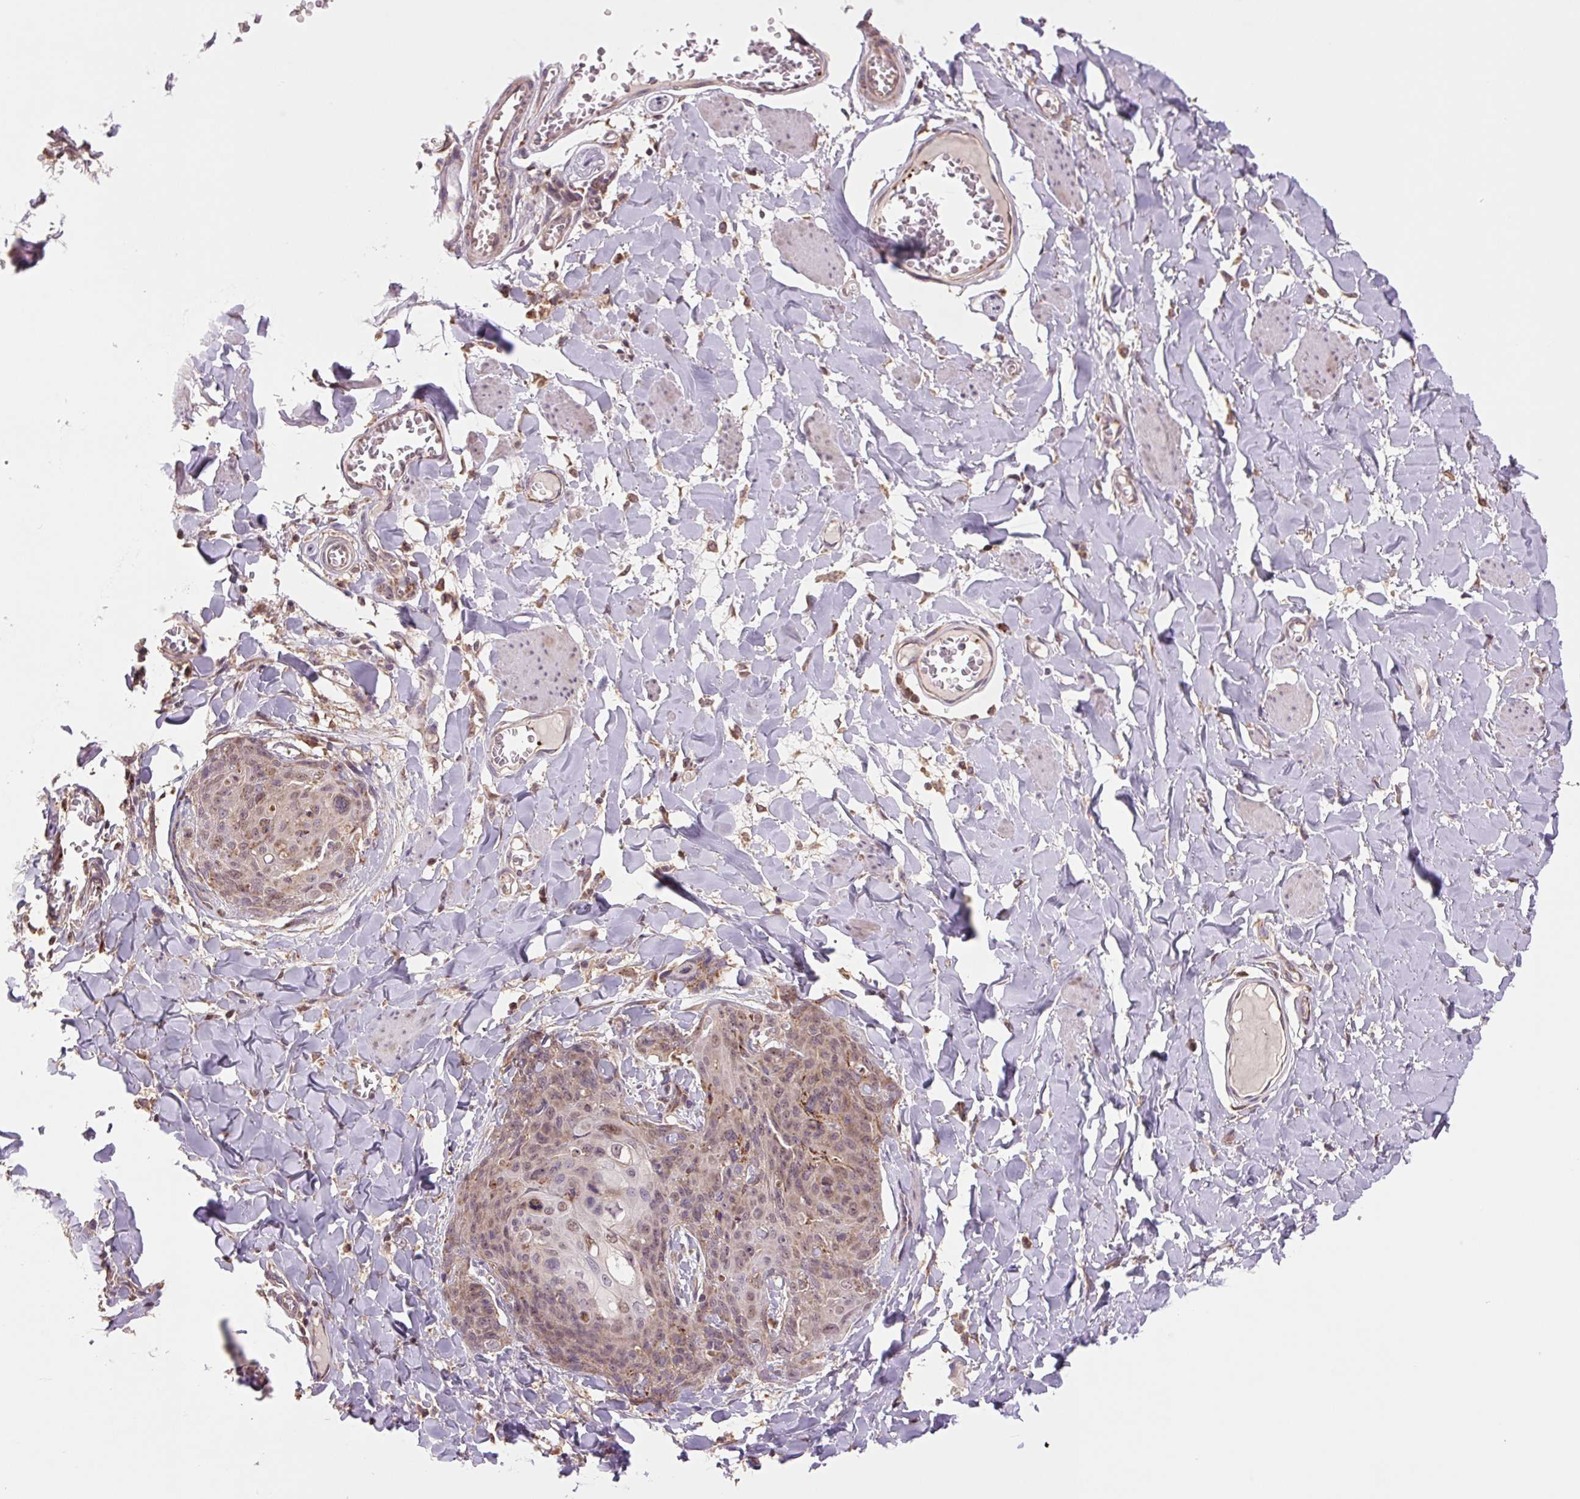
{"staining": {"intensity": "weak", "quantity": "<25%", "location": "nuclear"}, "tissue": "skin cancer", "cell_type": "Tumor cells", "image_type": "cancer", "snomed": [{"axis": "morphology", "description": "Squamous cell carcinoma, NOS"}, {"axis": "topography", "description": "Skin"}, {"axis": "topography", "description": "Vulva"}], "caption": "An immunohistochemistry (IHC) micrograph of skin squamous cell carcinoma is shown. There is no staining in tumor cells of skin squamous cell carcinoma.", "gene": "TMEM160", "patient": {"sex": "female", "age": 85}}